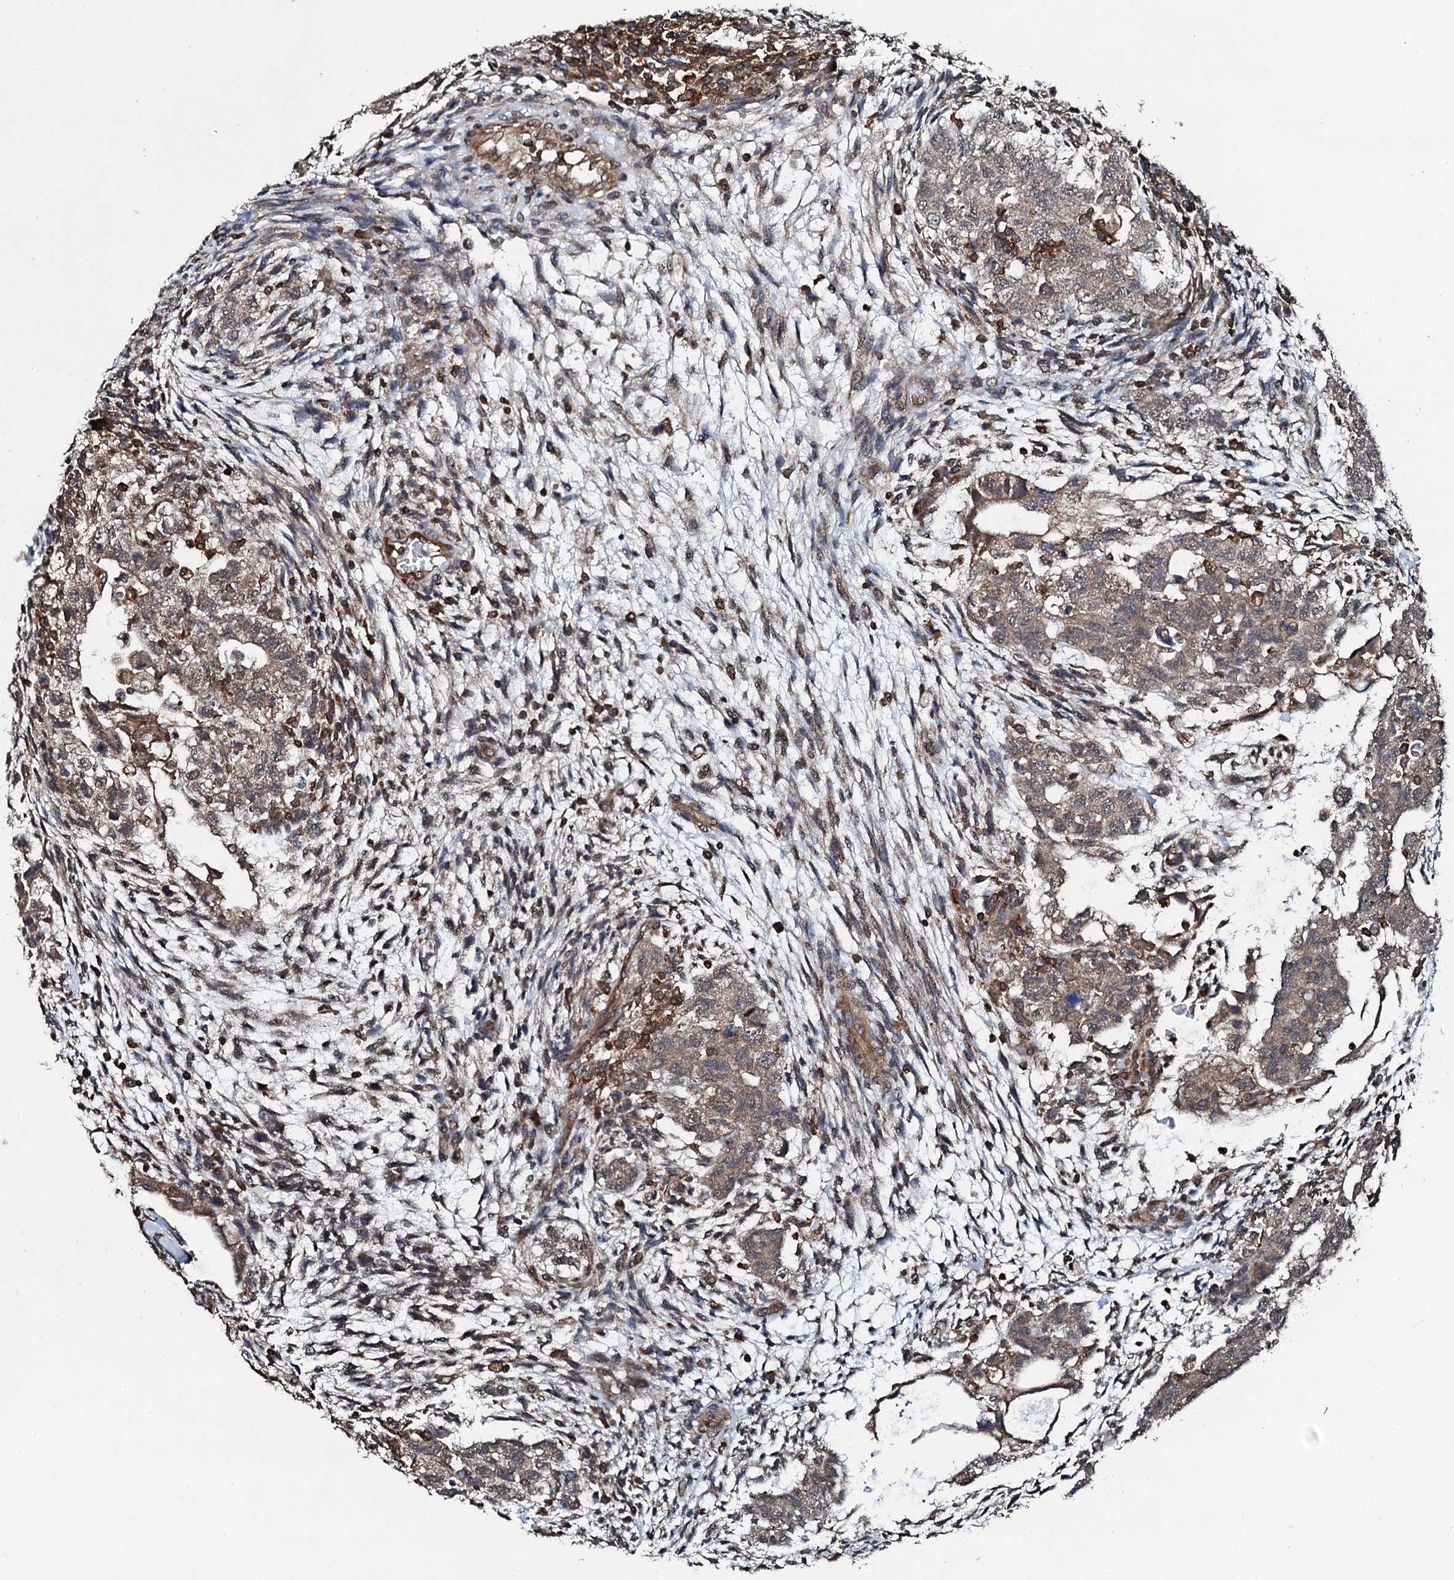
{"staining": {"intensity": "weak", "quantity": ">75%", "location": "cytoplasmic/membranous"}, "tissue": "testis cancer", "cell_type": "Tumor cells", "image_type": "cancer", "snomed": [{"axis": "morphology", "description": "Carcinoma, Embryonal, NOS"}, {"axis": "topography", "description": "Testis"}], "caption": "DAB immunohistochemical staining of testis embryonal carcinoma exhibits weak cytoplasmic/membranous protein positivity in about >75% of tumor cells. The protein is stained brown, and the nuclei are stained in blue (DAB (3,3'-diaminobenzidine) IHC with brightfield microscopy, high magnification).", "gene": "EDC4", "patient": {"sex": "male", "age": 36}}